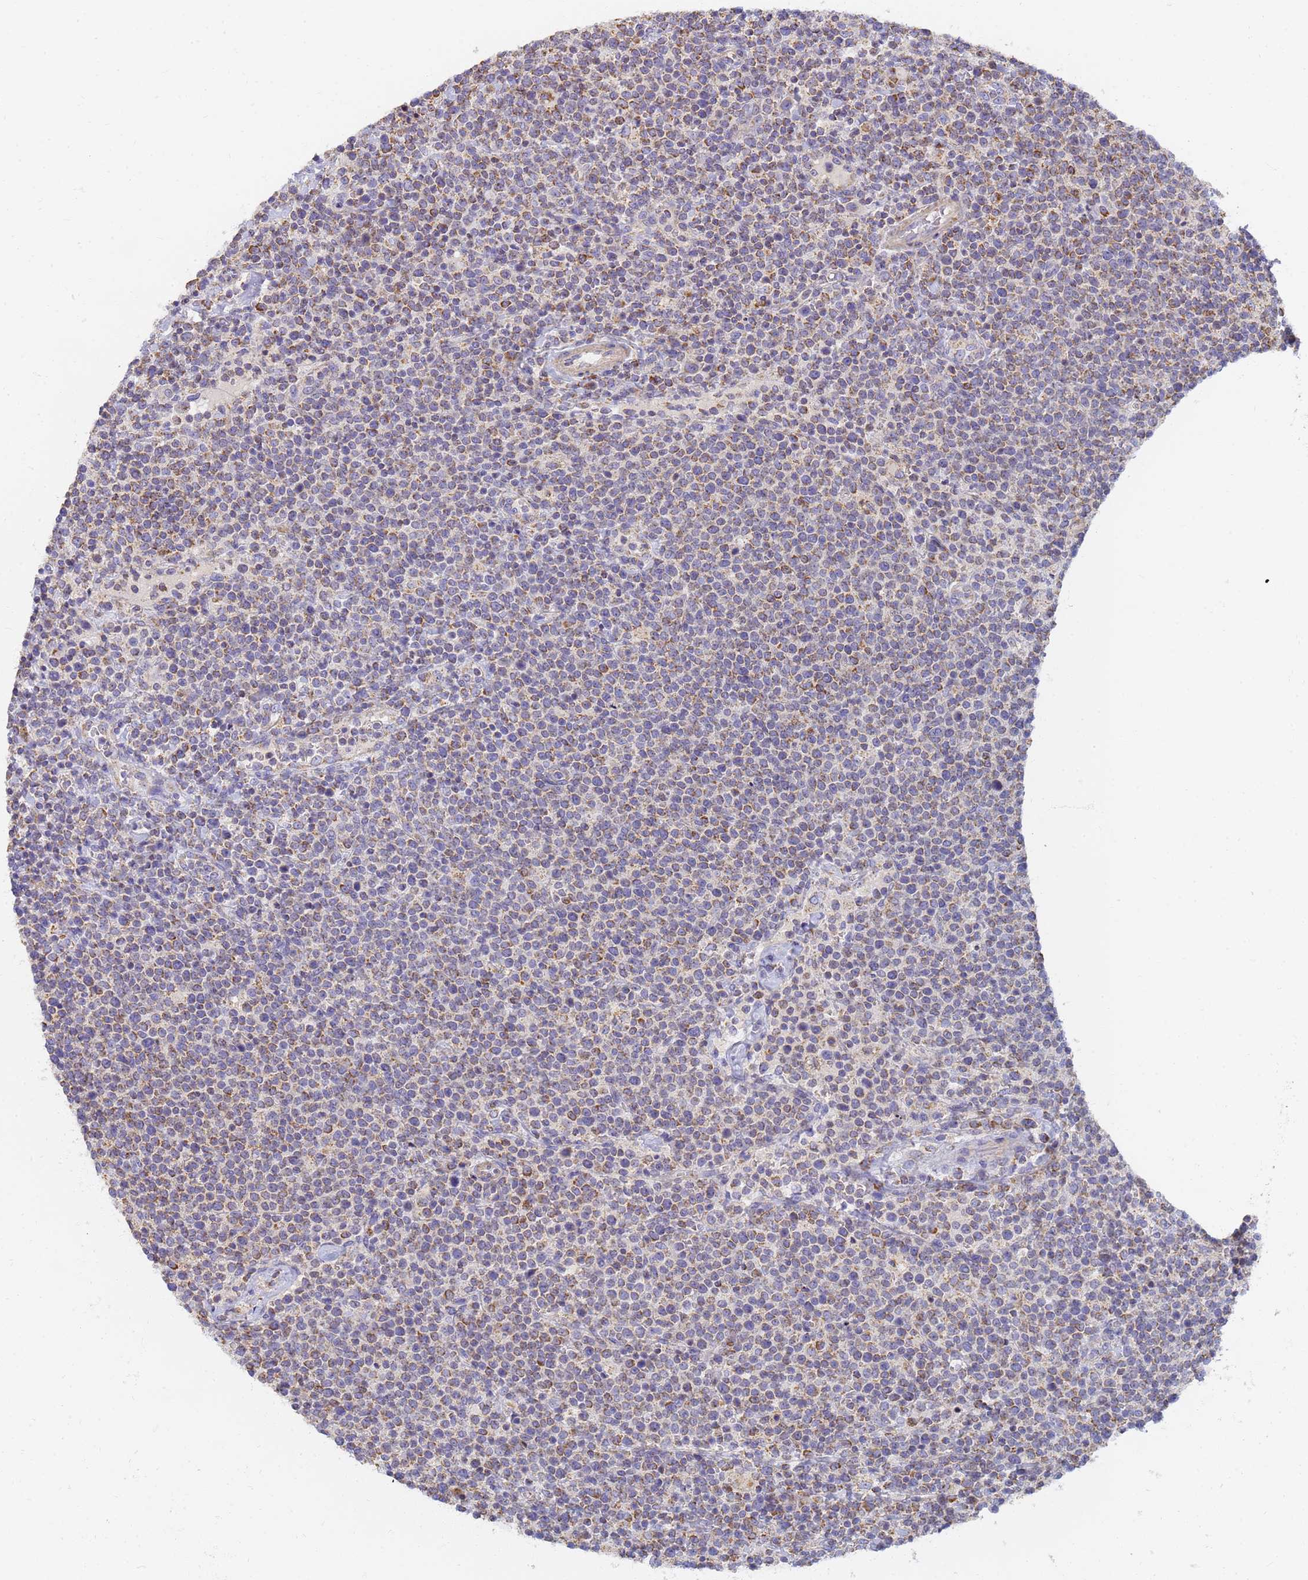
{"staining": {"intensity": "moderate", "quantity": "25%-75%", "location": "cytoplasmic/membranous"}, "tissue": "lymphoma", "cell_type": "Tumor cells", "image_type": "cancer", "snomed": [{"axis": "morphology", "description": "Malignant lymphoma, non-Hodgkin's type, High grade"}, {"axis": "topography", "description": "Lymph node"}], "caption": "Immunohistochemistry (IHC) histopathology image of human lymphoma stained for a protein (brown), which shows medium levels of moderate cytoplasmic/membranous staining in approximately 25%-75% of tumor cells.", "gene": "UTP23", "patient": {"sex": "male", "age": 61}}